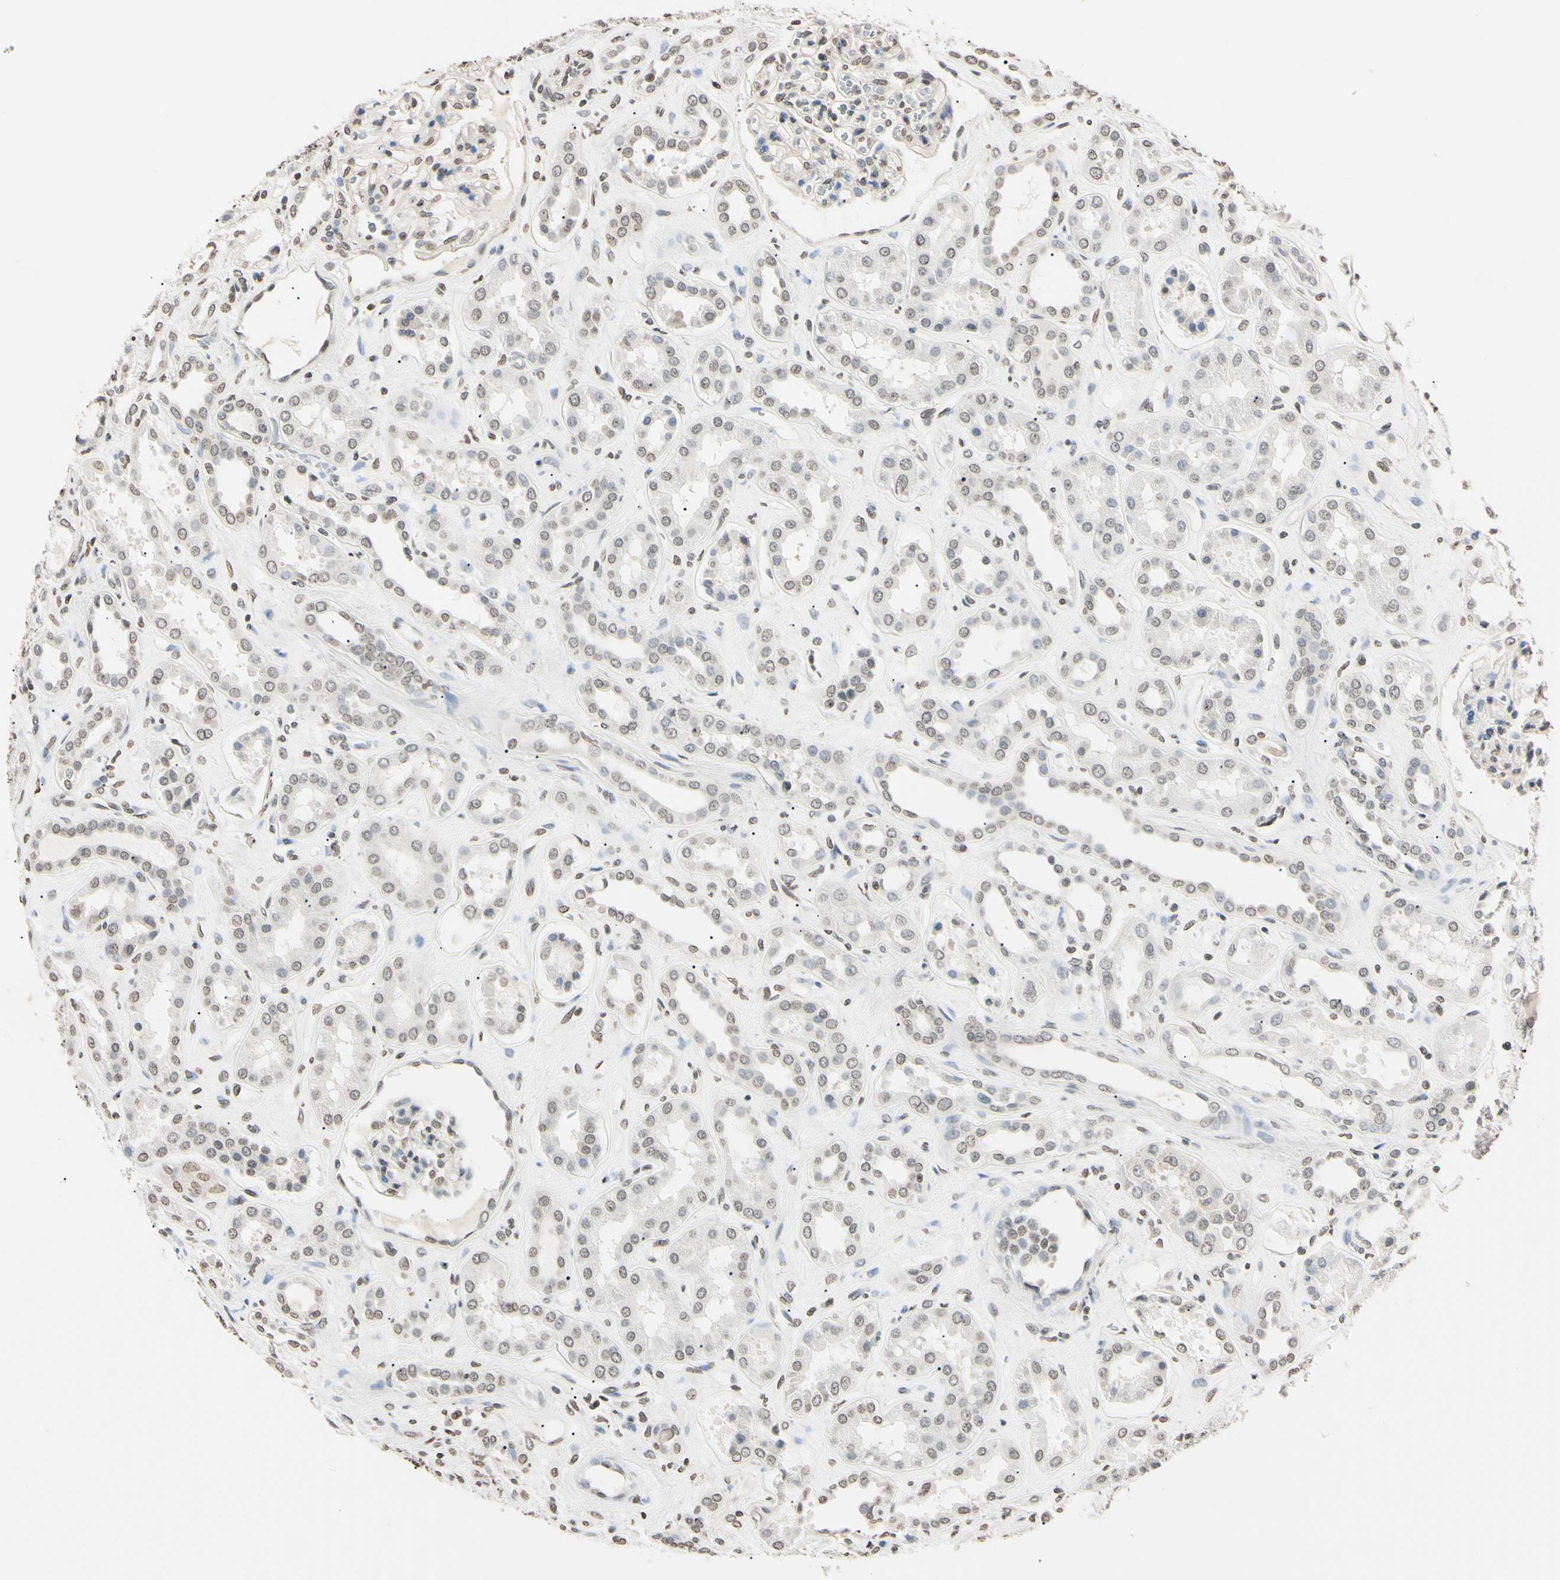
{"staining": {"intensity": "weak", "quantity": "25%-75%", "location": "nuclear"}, "tissue": "kidney", "cell_type": "Cells in glomeruli", "image_type": "normal", "snomed": [{"axis": "morphology", "description": "Normal tissue, NOS"}, {"axis": "topography", "description": "Kidney"}], "caption": "Immunohistochemistry of normal kidney exhibits low levels of weak nuclear staining in approximately 25%-75% of cells in glomeruli.", "gene": "CDC45", "patient": {"sex": "male", "age": 59}}